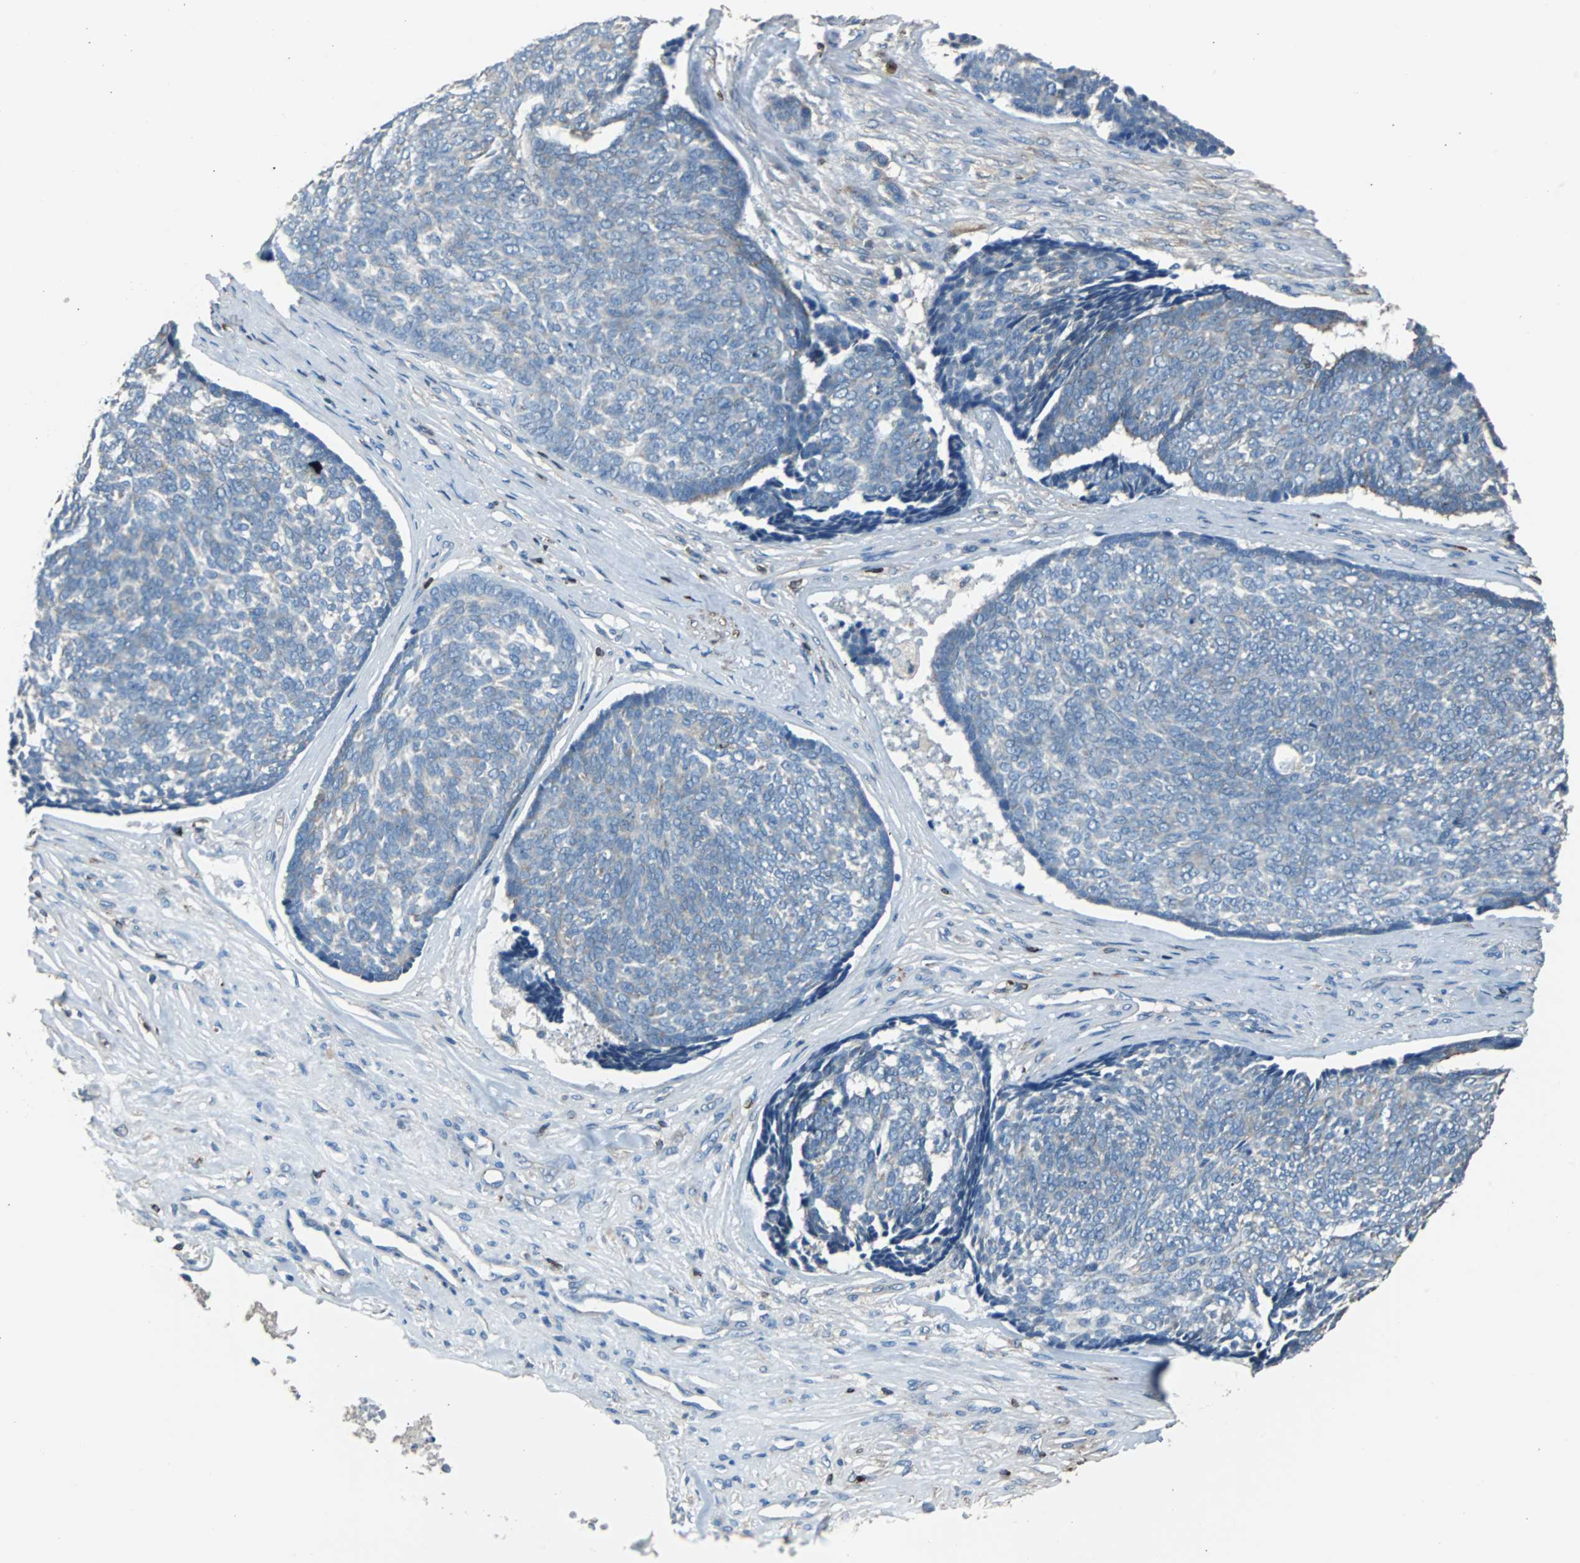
{"staining": {"intensity": "weak", "quantity": "25%-75%", "location": "cytoplasmic/membranous"}, "tissue": "skin cancer", "cell_type": "Tumor cells", "image_type": "cancer", "snomed": [{"axis": "morphology", "description": "Basal cell carcinoma"}, {"axis": "topography", "description": "Skin"}], "caption": "An immunohistochemistry (IHC) micrograph of tumor tissue is shown. Protein staining in brown labels weak cytoplasmic/membranous positivity in skin cancer (basal cell carcinoma) within tumor cells. Immunohistochemistry (ihc) stains the protein in brown and the nuclei are stained blue.", "gene": "PBXIP1", "patient": {"sex": "male", "age": 84}}